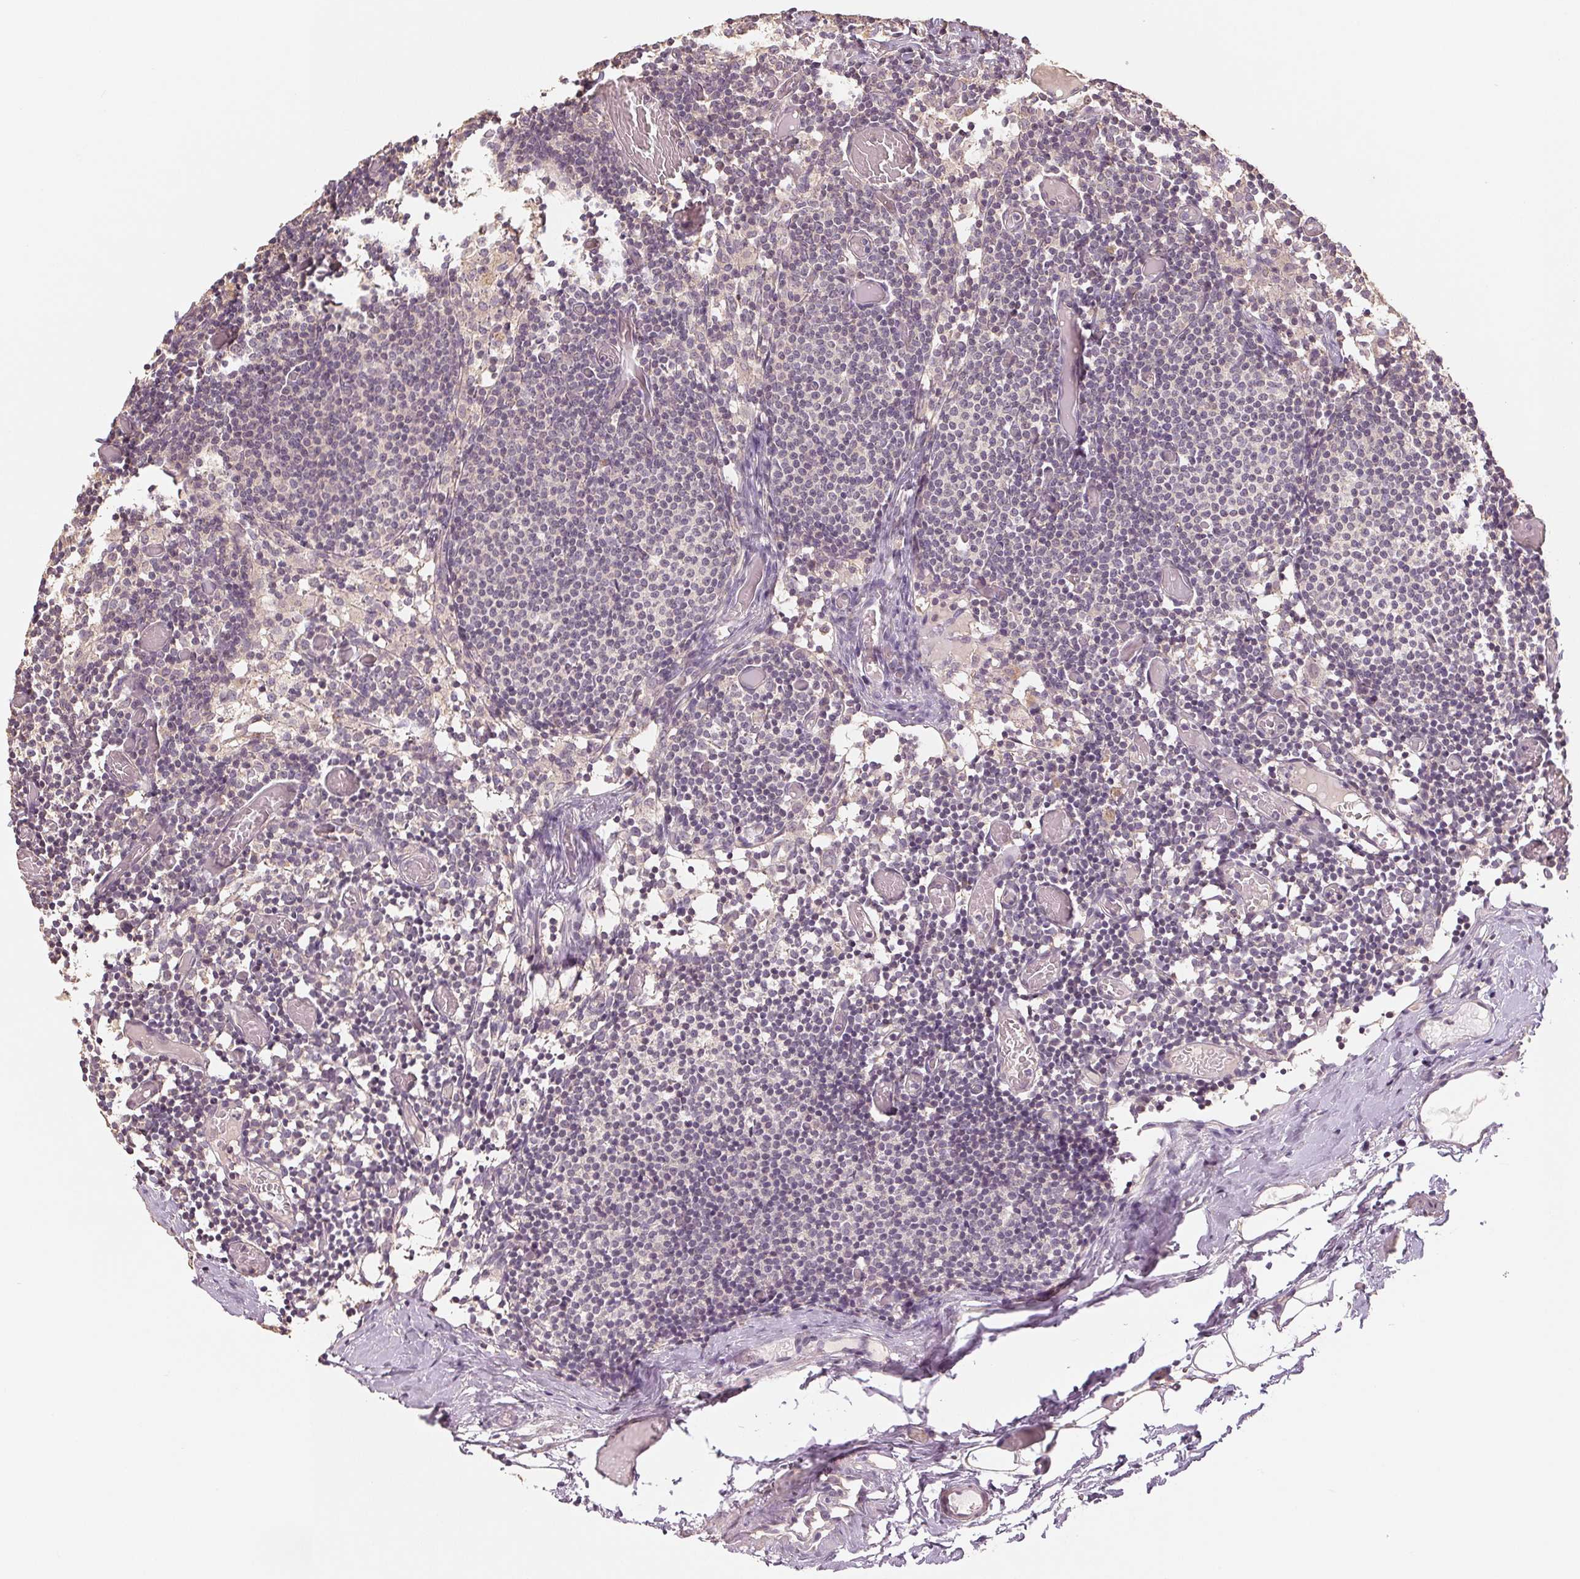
{"staining": {"intensity": "negative", "quantity": "none", "location": "none"}, "tissue": "lymph node", "cell_type": "Germinal center cells", "image_type": "normal", "snomed": [{"axis": "morphology", "description": "Normal tissue, NOS"}, {"axis": "topography", "description": "Lymph node"}], "caption": "The histopathology image exhibits no staining of germinal center cells in benign lymph node.", "gene": "COX14", "patient": {"sex": "female", "age": 41}}